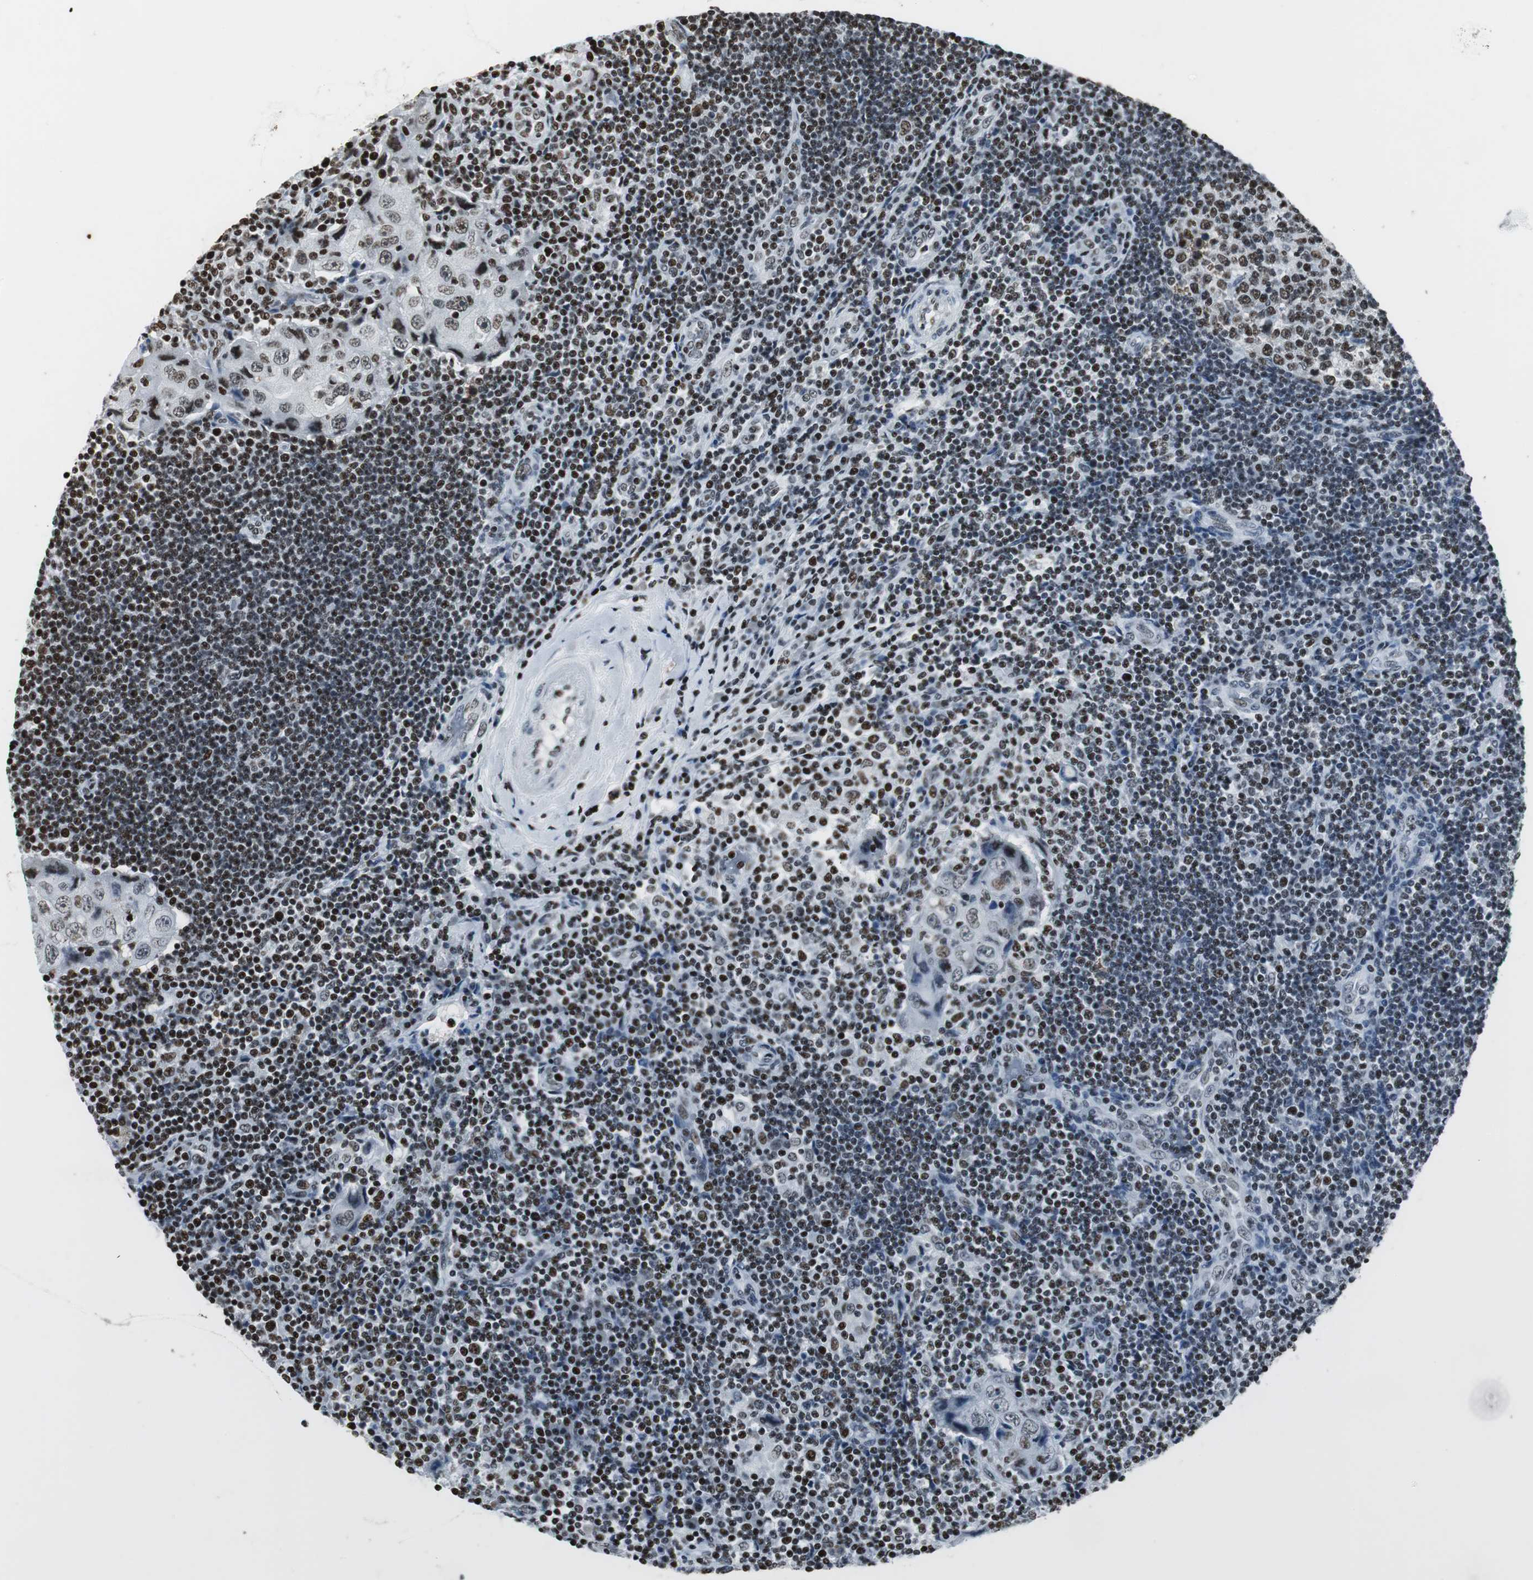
{"staining": {"intensity": "strong", "quantity": ">75%", "location": "nuclear"}, "tissue": "lymph node", "cell_type": "Germinal center cells", "image_type": "normal", "snomed": [{"axis": "morphology", "description": "Normal tissue, NOS"}, {"axis": "morphology", "description": "Squamous cell carcinoma, metastatic, NOS"}, {"axis": "topography", "description": "Lymph node"}], "caption": "DAB (3,3'-diaminobenzidine) immunohistochemical staining of unremarkable lymph node displays strong nuclear protein staining in approximately >75% of germinal center cells.", "gene": "RBBP4", "patient": {"sex": "female", "age": 53}}